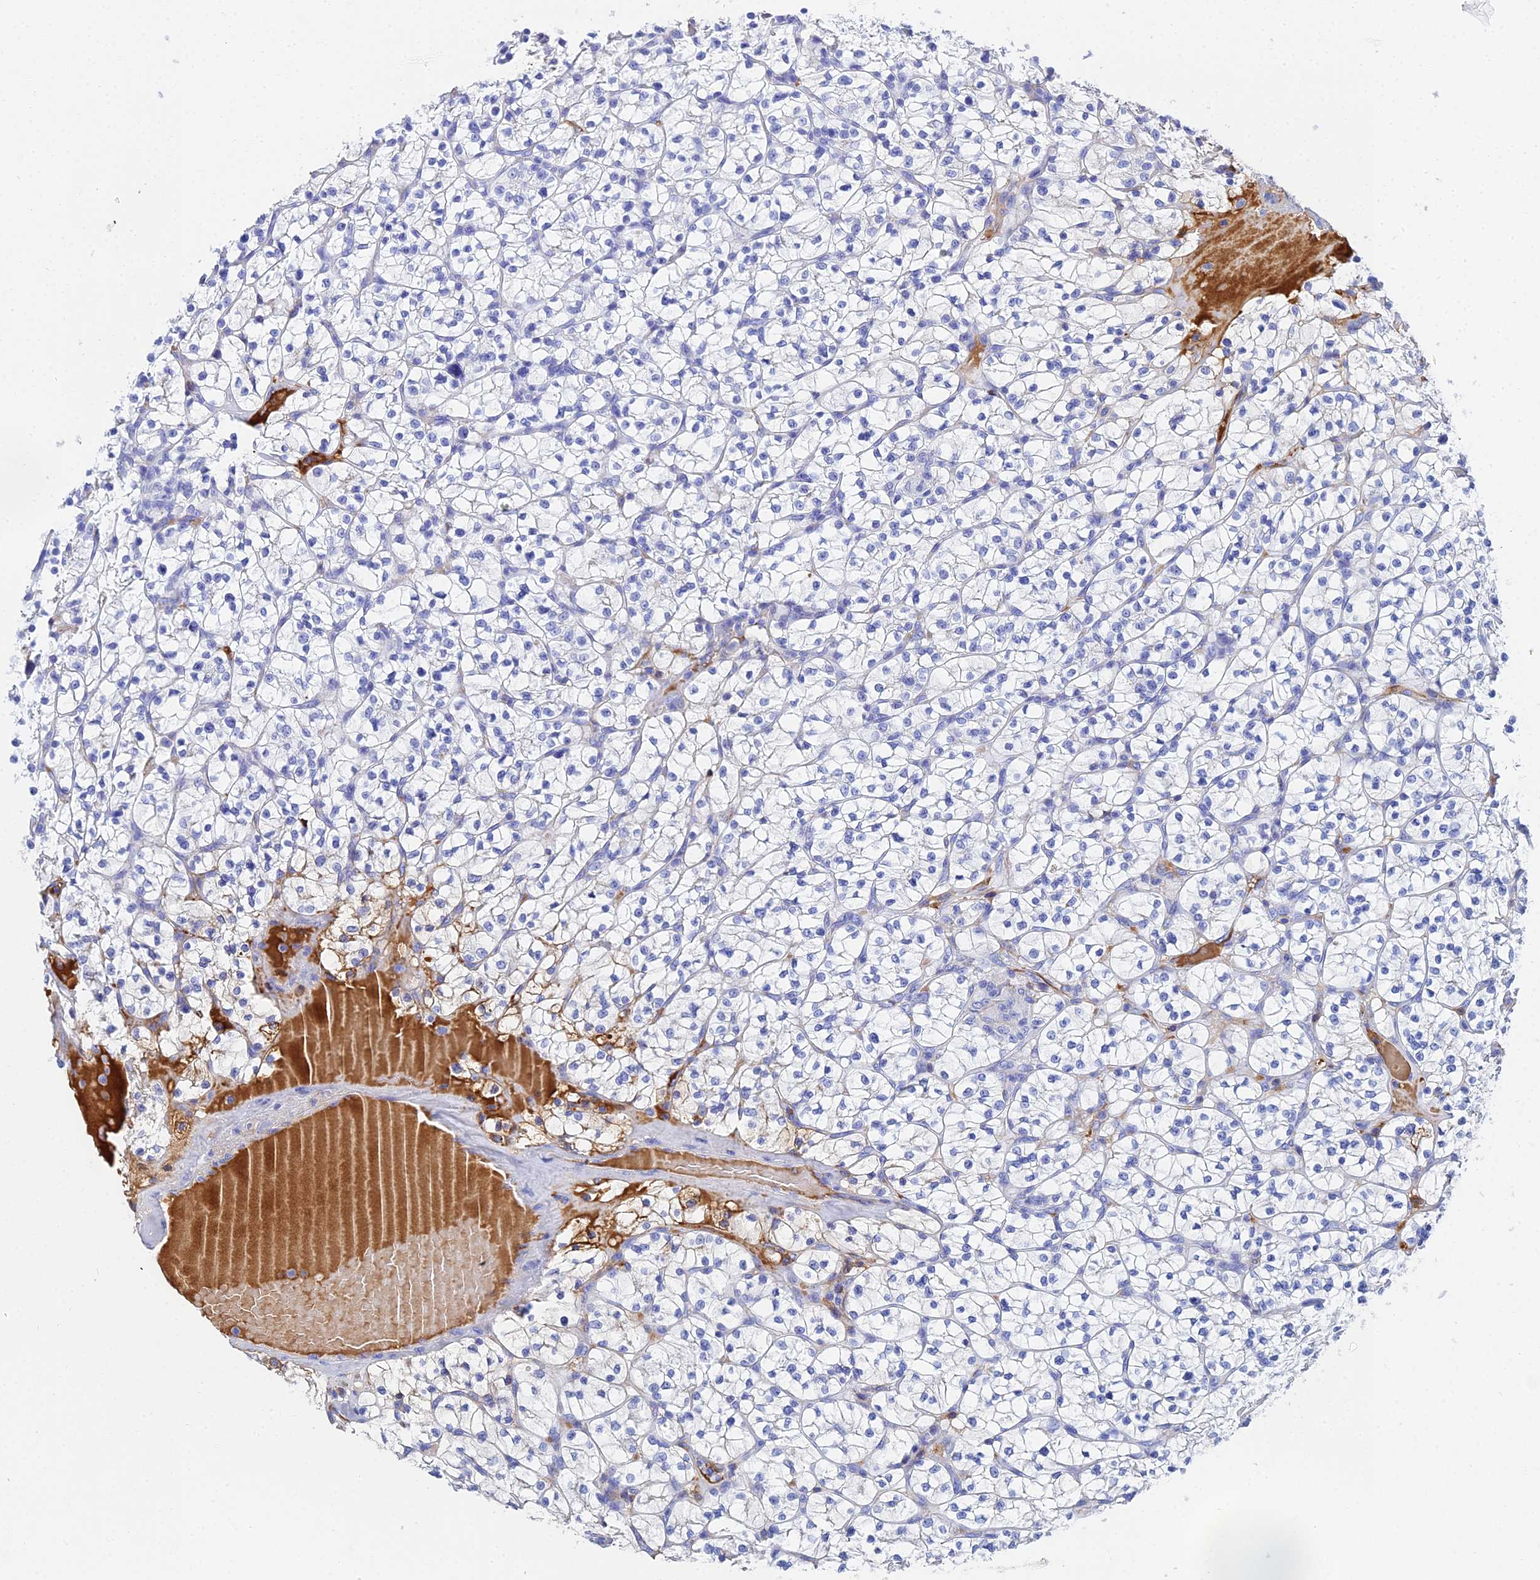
{"staining": {"intensity": "negative", "quantity": "none", "location": "none"}, "tissue": "renal cancer", "cell_type": "Tumor cells", "image_type": "cancer", "snomed": [{"axis": "morphology", "description": "Adenocarcinoma, NOS"}, {"axis": "topography", "description": "Kidney"}], "caption": "This image is of renal cancer (adenocarcinoma) stained with immunohistochemistry to label a protein in brown with the nuclei are counter-stained blue. There is no staining in tumor cells. The staining is performed using DAB (3,3'-diaminobenzidine) brown chromogen with nuclei counter-stained in using hematoxylin.", "gene": "CELA3A", "patient": {"sex": "female", "age": 64}}